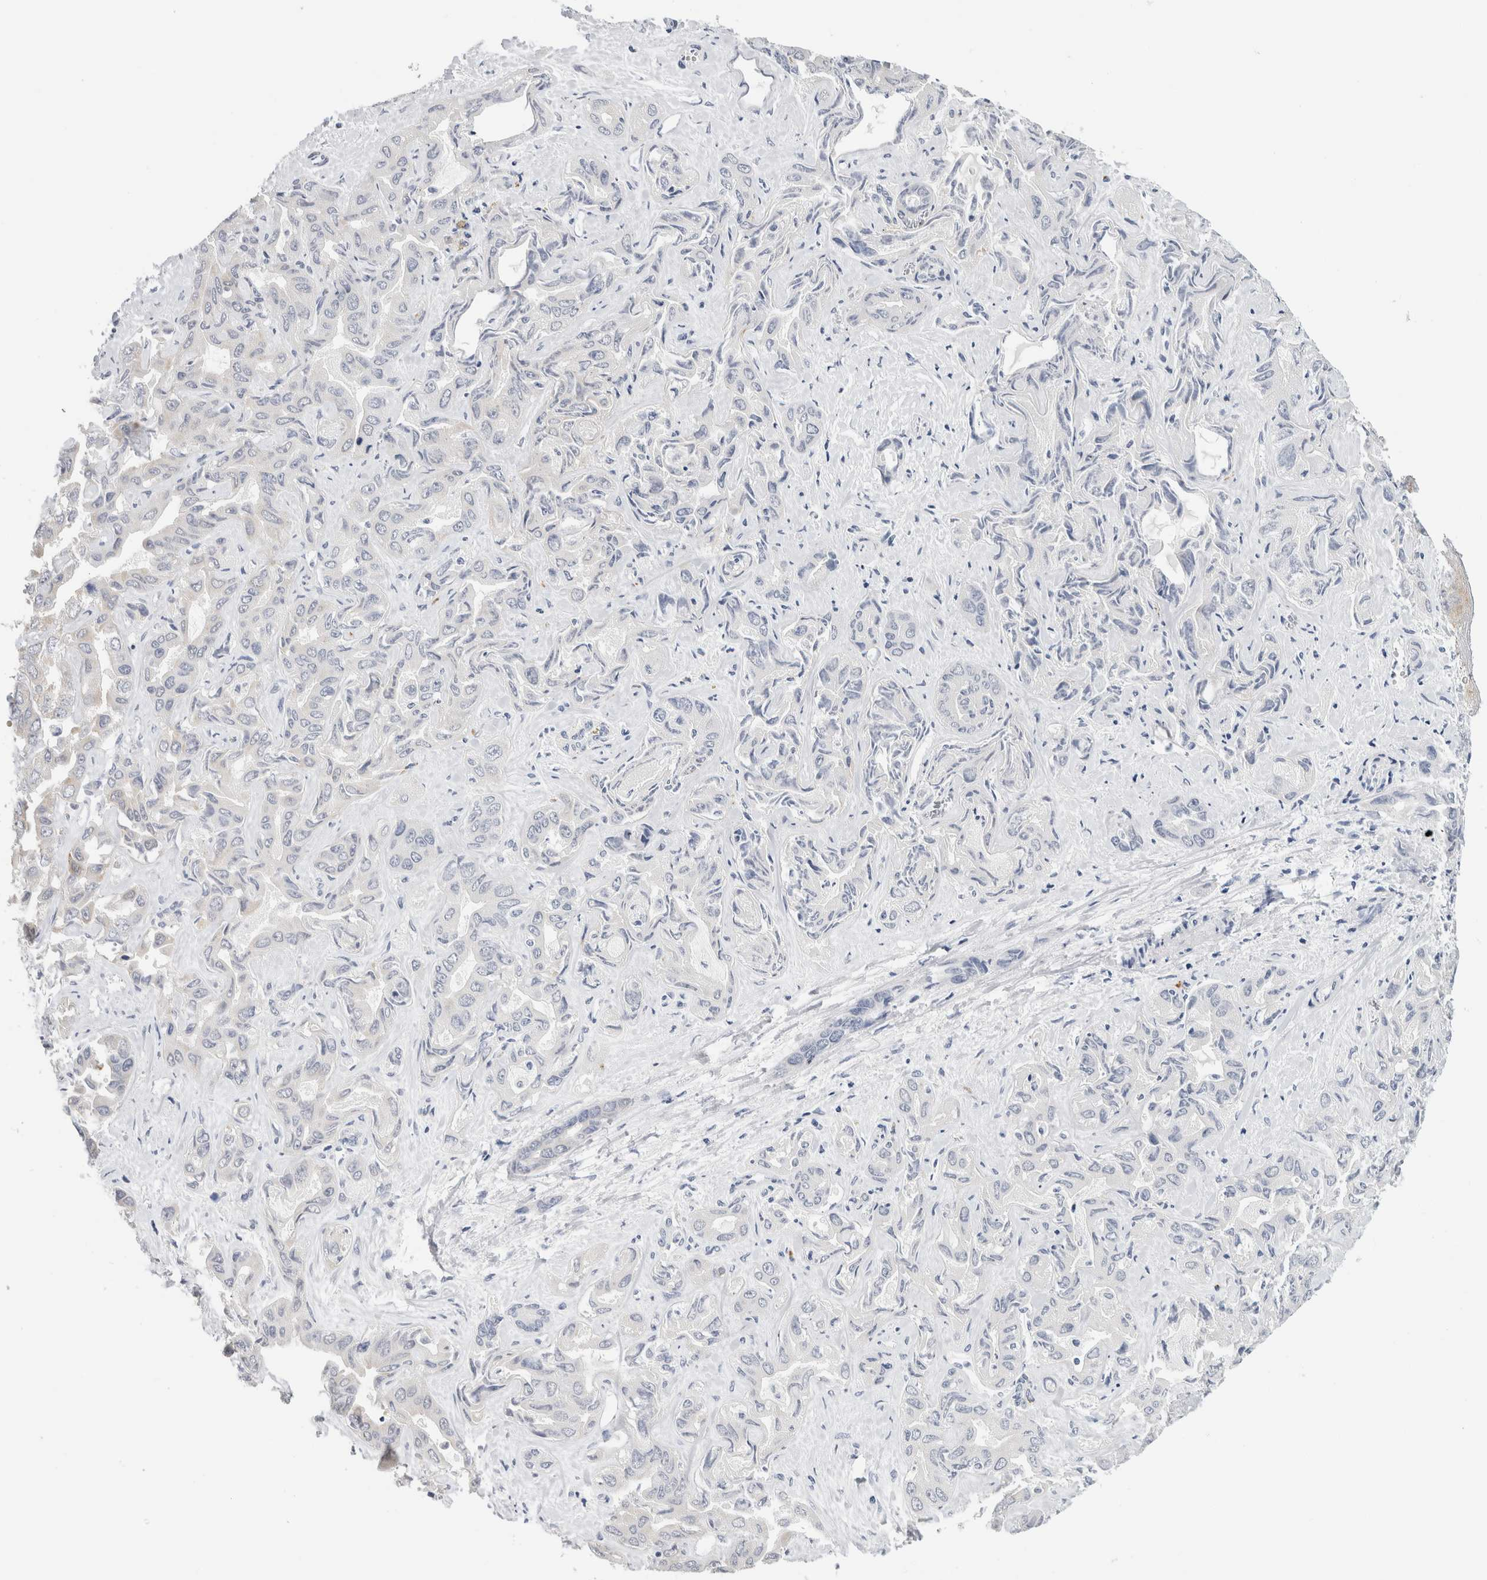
{"staining": {"intensity": "negative", "quantity": "none", "location": "none"}, "tissue": "liver cancer", "cell_type": "Tumor cells", "image_type": "cancer", "snomed": [{"axis": "morphology", "description": "Cholangiocarcinoma"}, {"axis": "topography", "description": "Liver"}], "caption": "A high-resolution photomicrograph shows immunohistochemistry (IHC) staining of liver cholangiocarcinoma, which exhibits no significant staining in tumor cells. (Stains: DAB (3,3'-diaminobenzidine) immunohistochemistry with hematoxylin counter stain, Microscopy: brightfield microscopy at high magnification).", "gene": "SLC20A2", "patient": {"sex": "female", "age": 52}}